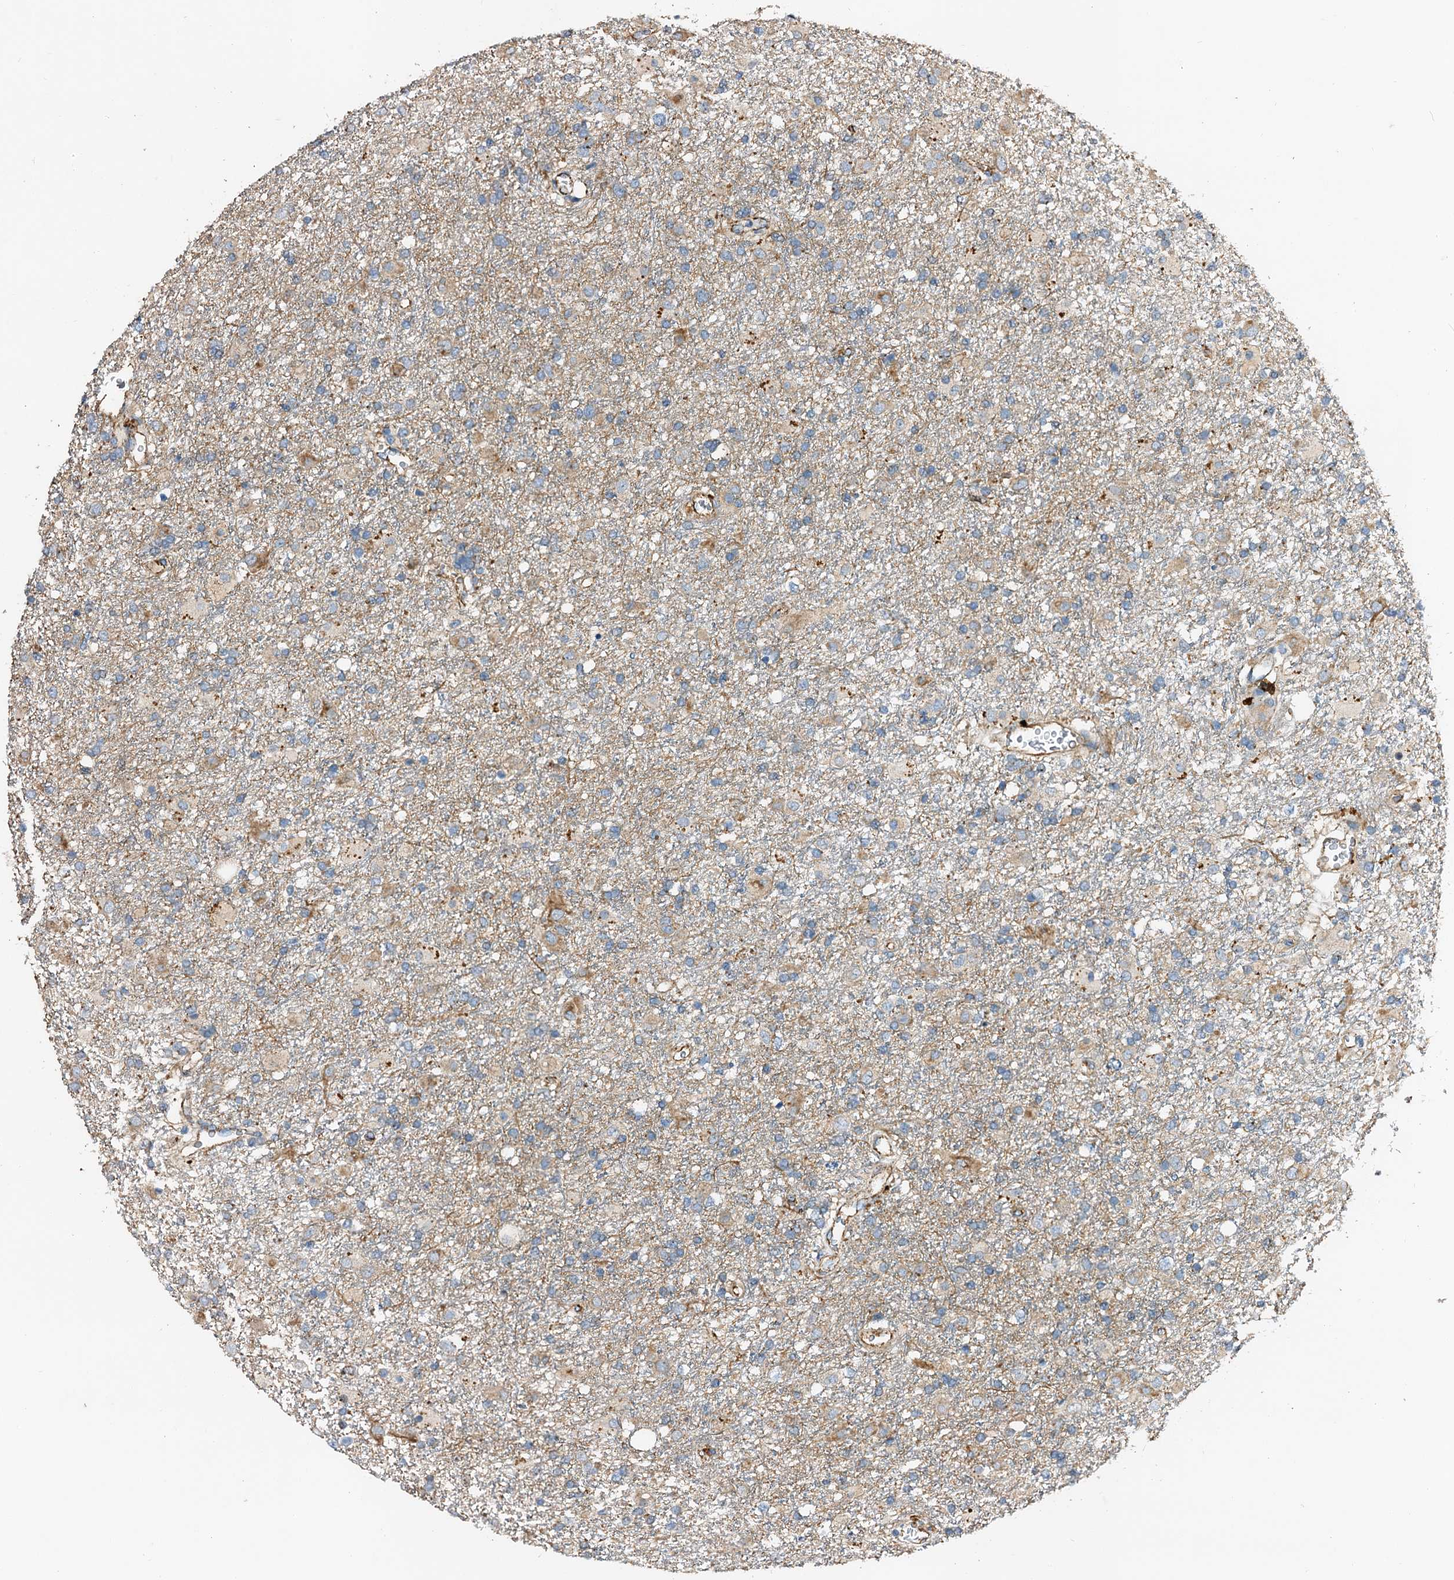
{"staining": {"intensity": "negative", "quantity": "none", "location": "none"}, "tissue": "glioma", "cell_type": "Tumor cells", "image_type": "cancer", "snomed": [{"axis": "morphology", "description": "Glioma, malignant, Low grade"}, {"axis": "topography", "description": "Brain"}], "caption": "Human glioma stained for a protein using immunohistochemistry (IHC) shows no expression in tumor cells.", "gene": "FIBIN", "patient": {"sex": "male", "age": 65}}